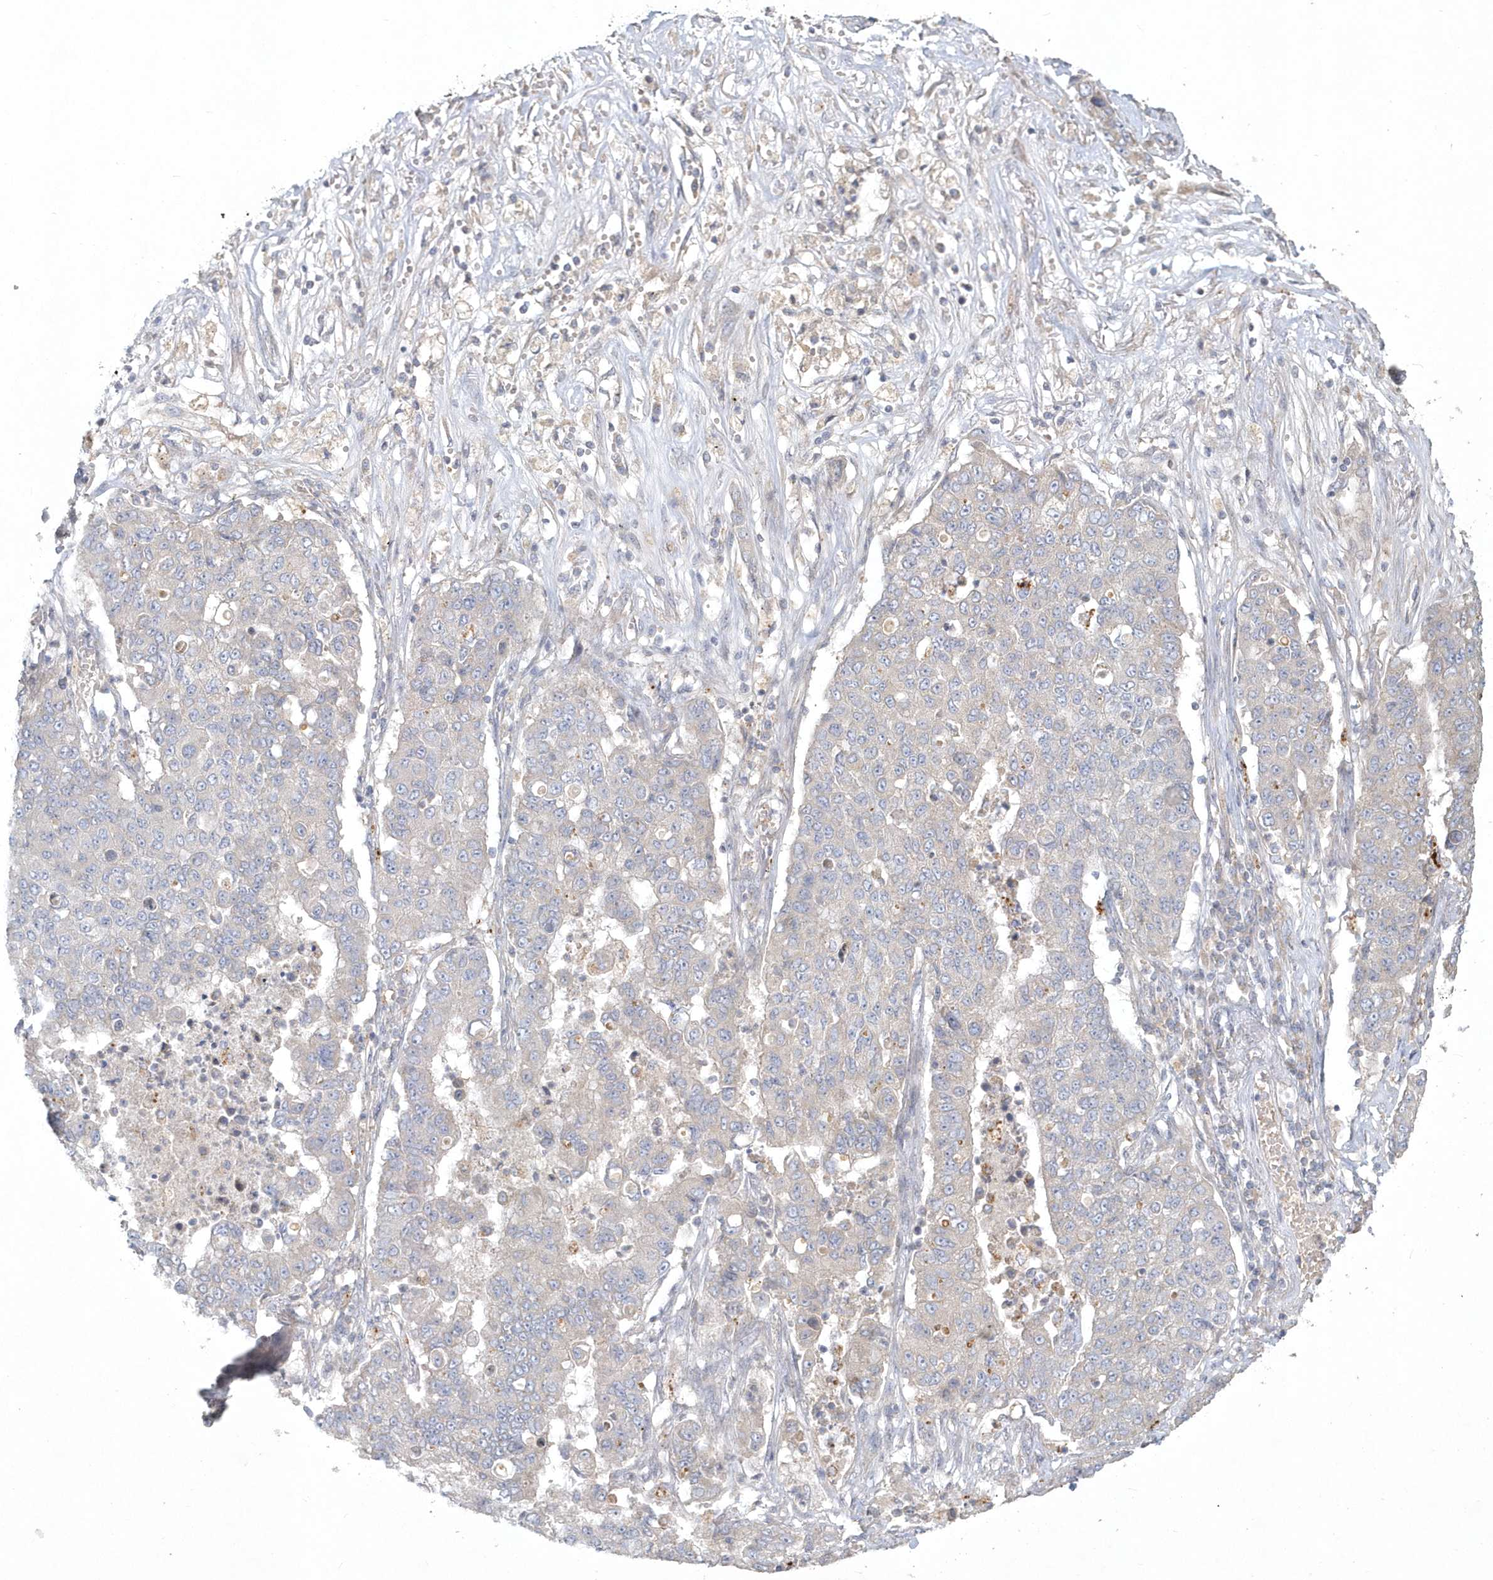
{"staining": {"intensity": "negative", "quantity": "none", "location": "none"}, "tissue": "lung cancer", "cell_type": "Tumor cells", "image_type": "cancer", "snomed": [{"axis": "morphology", "description": "Squamous cell carcinoma, NOS"}, {"axis": "topography", "description": "Lung"}], "caption": "The histopathology image demonstrates no significant expression in tumor cells of squamous cell carcinoma (lung). (DAB IHC with hematoxylin counter stain).", "gene": "BLTP3A", "patient": {"sex": "male", "age": 74}}